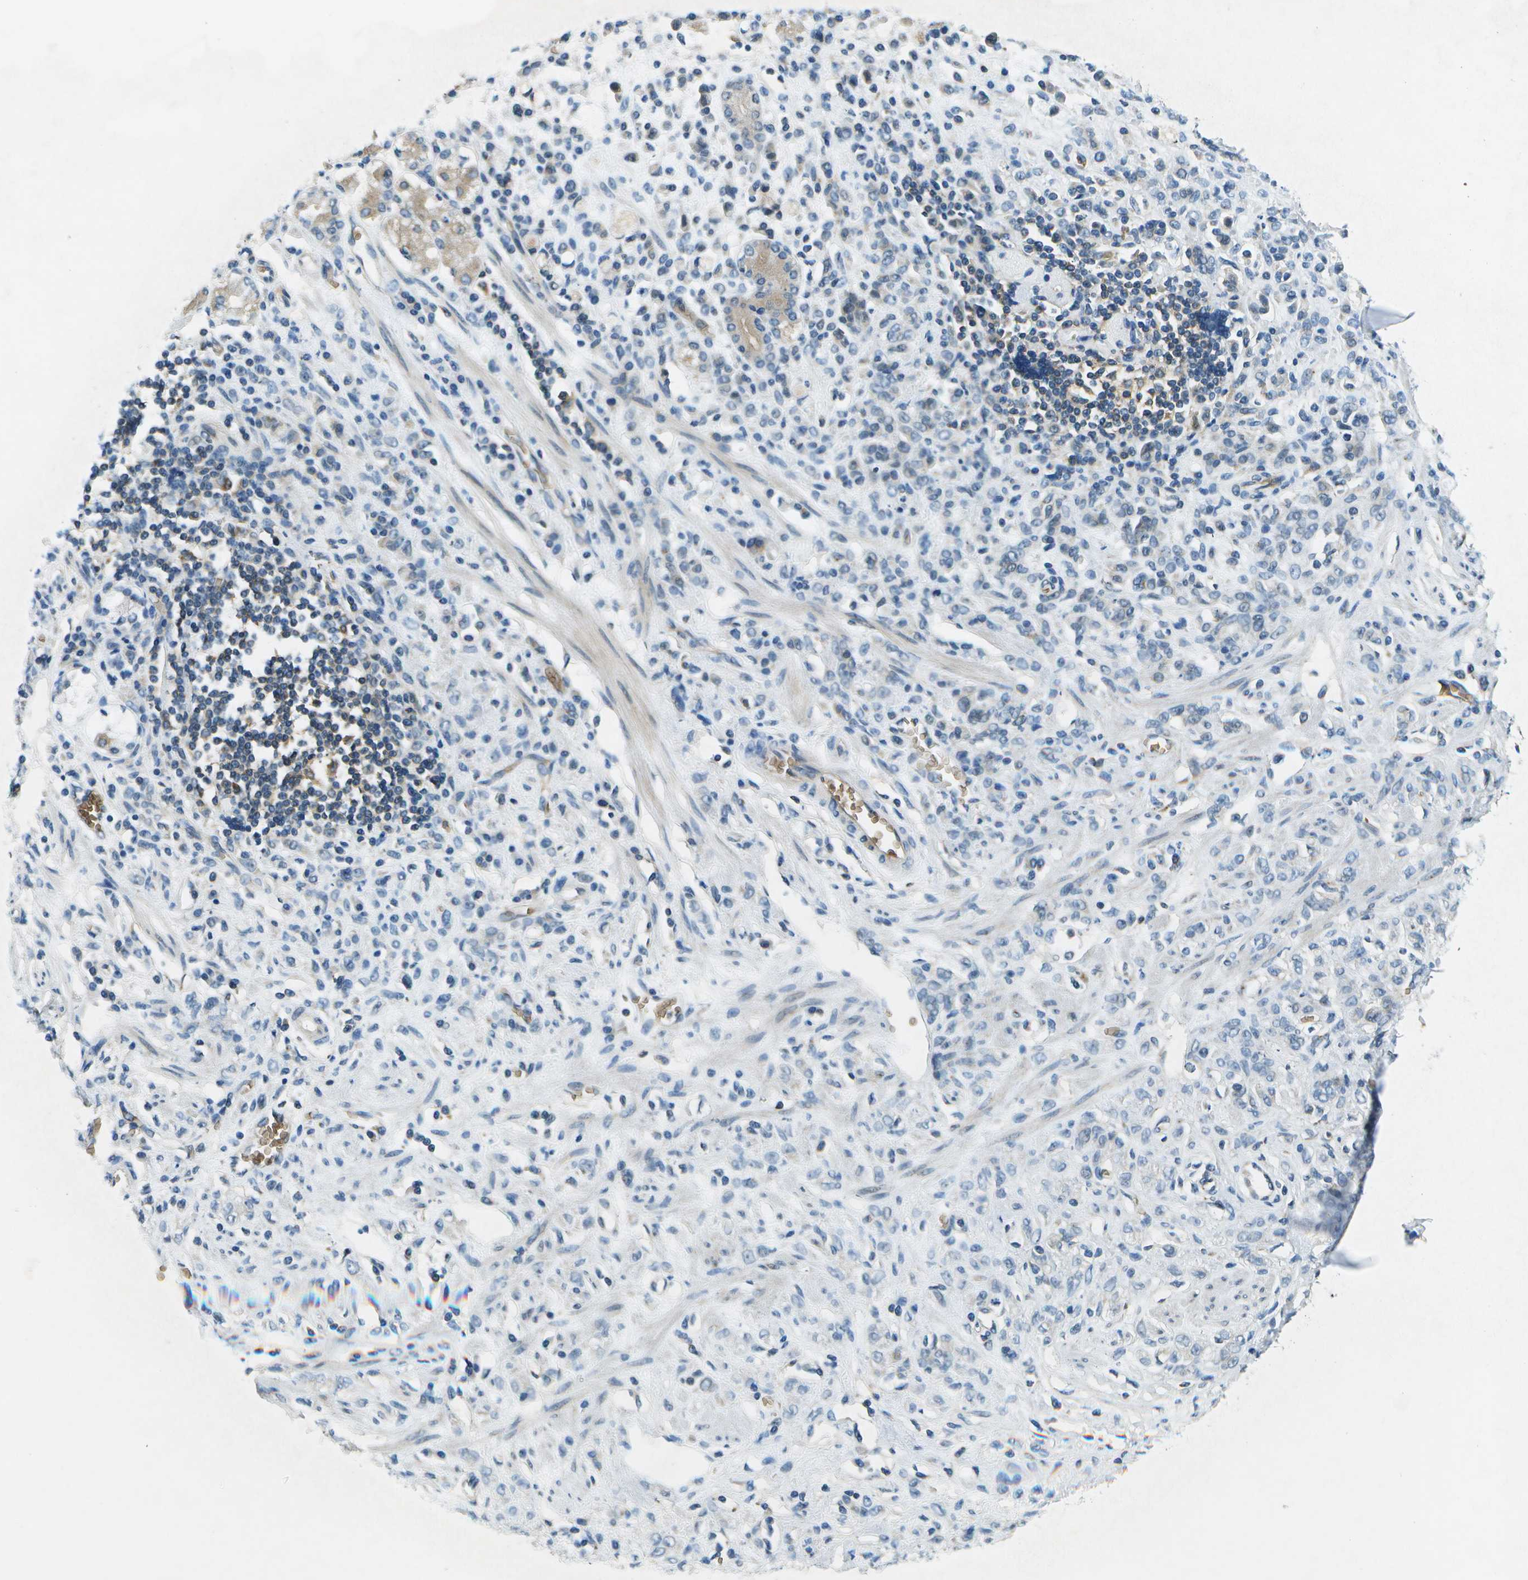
{"staining": {"intensity": "negative", "quantity": "none", "location": "none"}, "tissue": "stomach cancer", "cell_type": "Tumor cells", "image_type": "cancer", "snomed": [{"axis": "morphology", "description": "Normal tissue, NOS"}, {"axis": "morphology", "description": "Adenocarcinoma, NOS"}, {"axis": "topography", "description": "Stomach"}], "caption": "IHC of stomach cancer (adenocarcinoma) demonstrates no expression in tumor cells. (Brightfield microscopy of DAB immunohistochemistry (IHC) at high magnification).", "gene": "CTIF", "patient": {"sex": "male", "age": 82}}